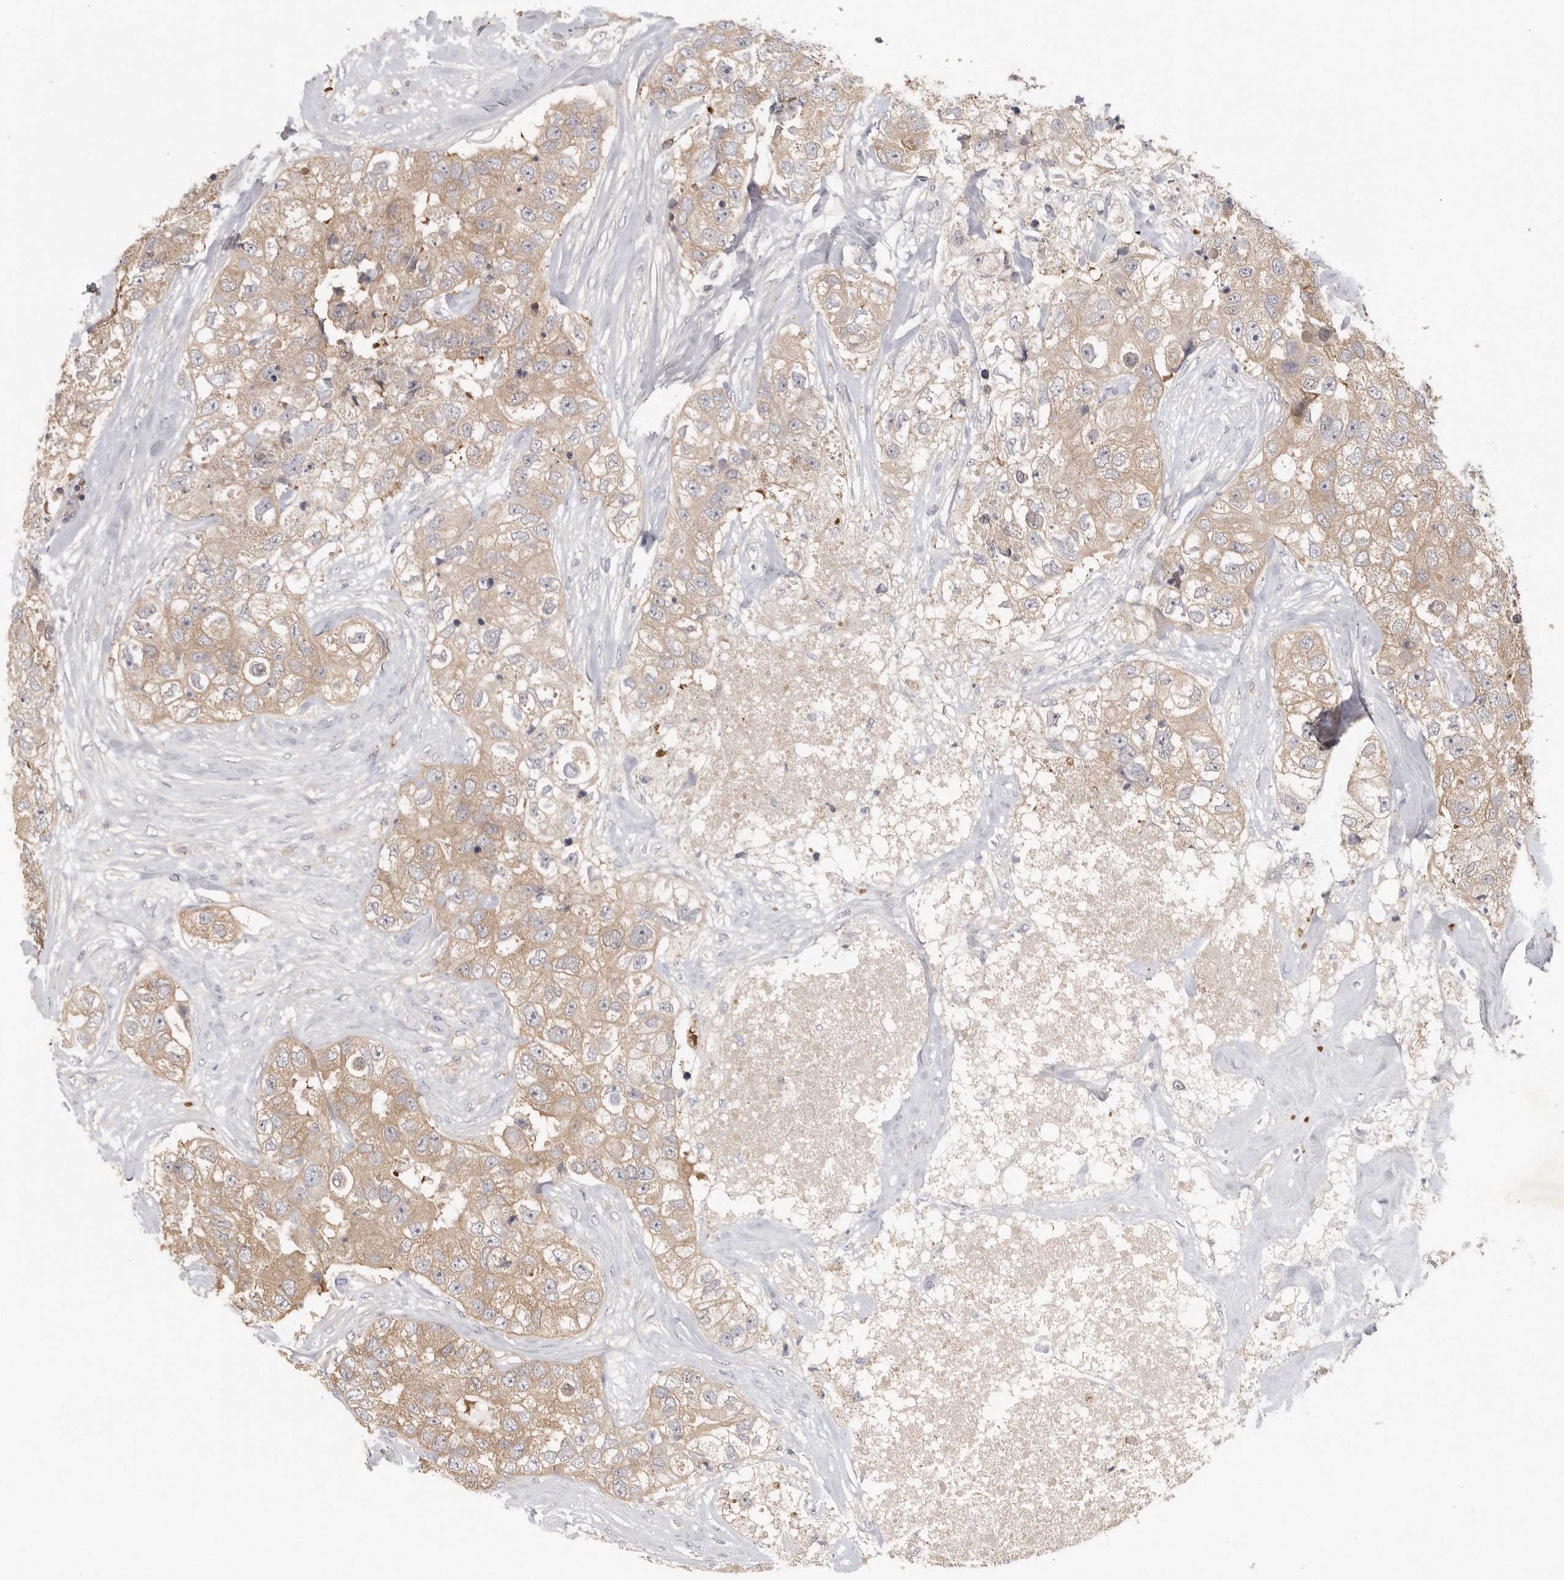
{"staining": {"intensity": "weak", "quantity": ">75%", "location": "cytoplasmic/membranous"}, "tissue": "breast cancer", "cell_type": "Tumor cells", "image_type": "cancer", "snomed": [{"axis": "morphology", "description": "Duct carcinoma"}, {"axis": "topography", "description": "Breast"}], "caption": "Immunohistochemistry image of neoplastic tissue: human breast cancer (invasive ductal carcinoma) stained using IHC shows low levels of weak protein expression localized specifically in the cytoplasmic/membranous of tumor cells, appearing as a cytoplasmic/membranous brown color.", "gene": "CFAP298", "patient": {"sex": "female", "age": 62}}